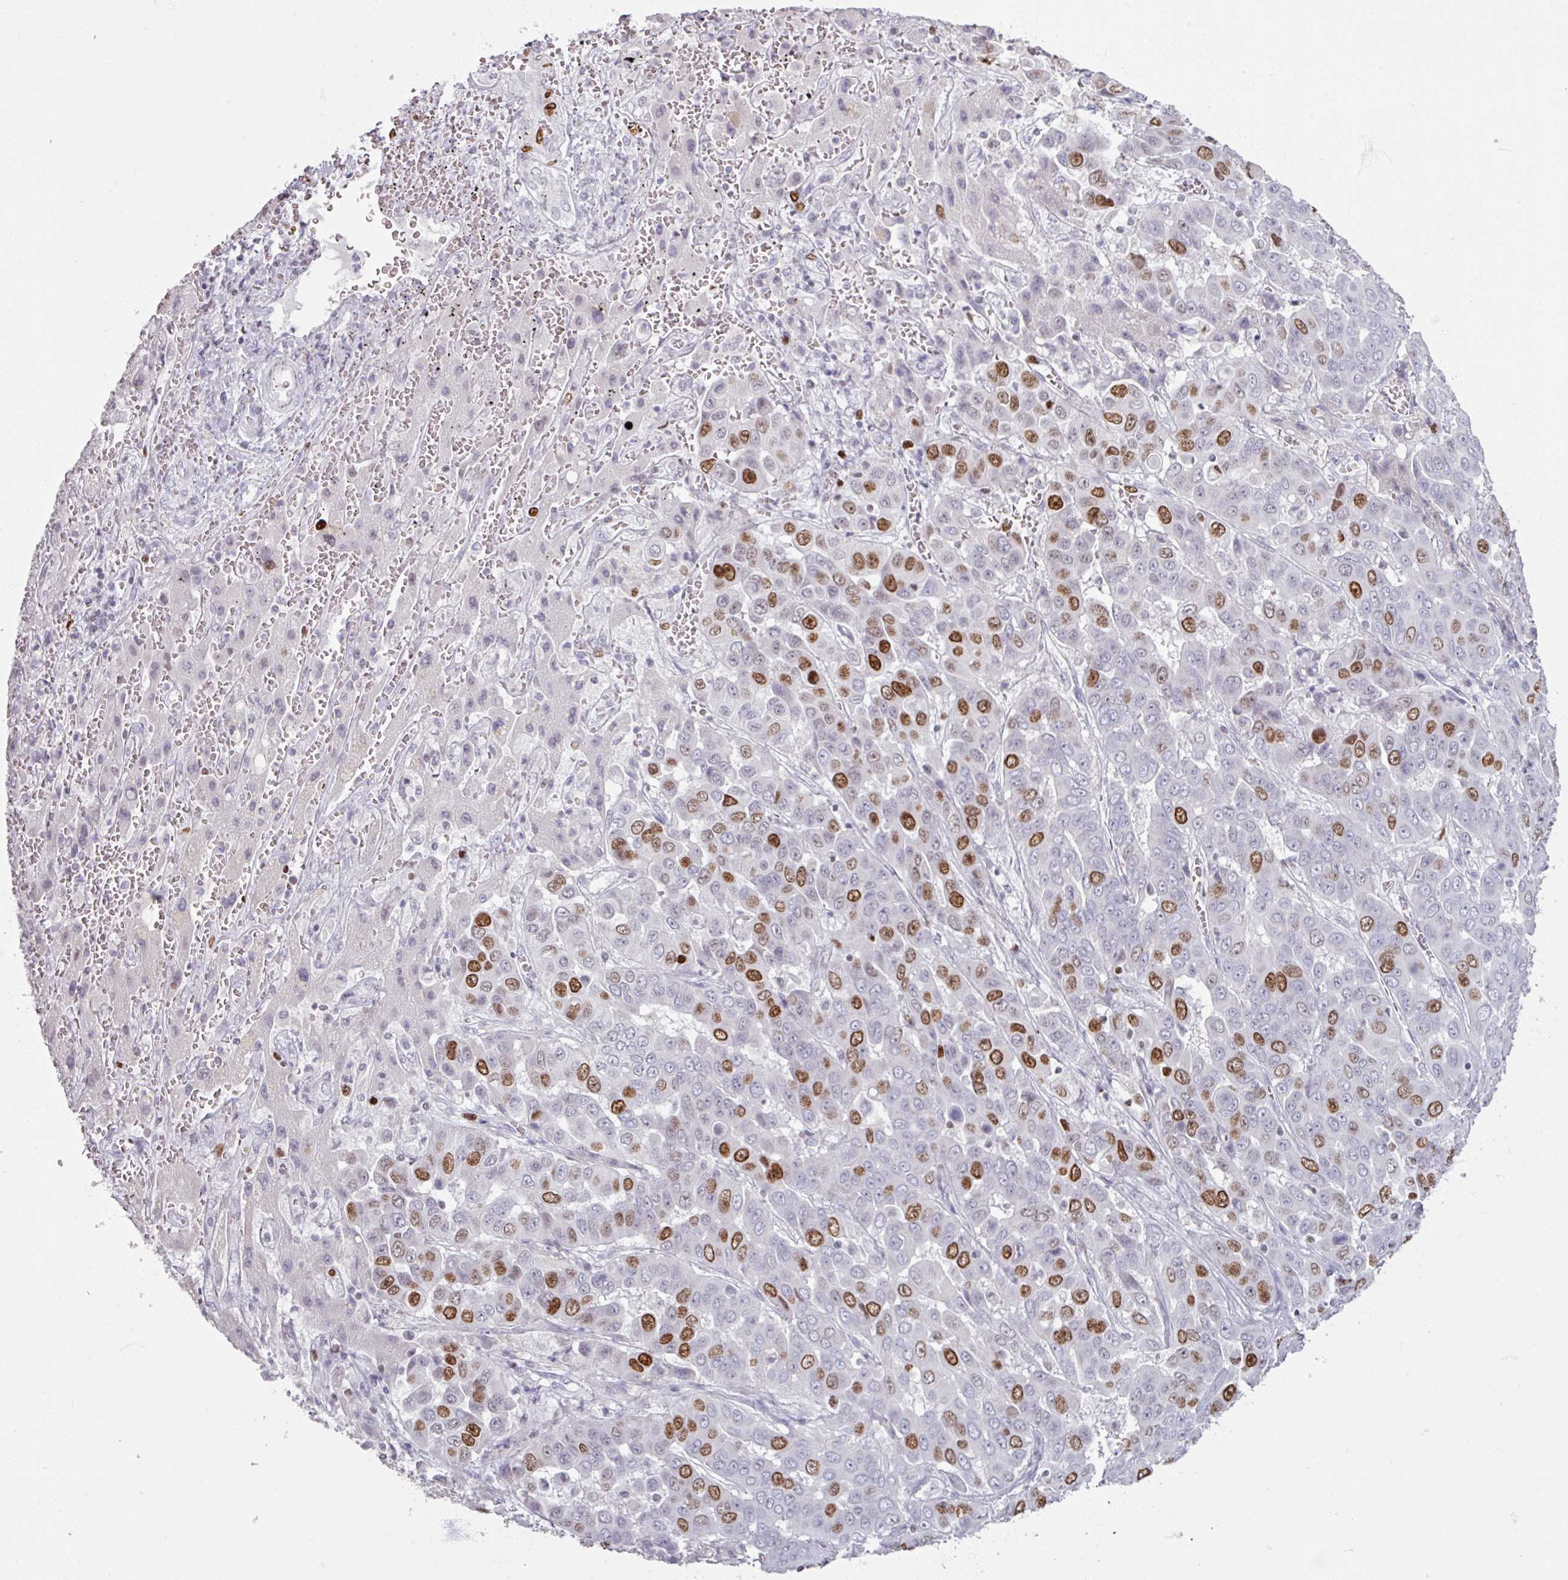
{"staining": {"intensity": "moderate", "quantity": "25%-75%", "location": "nuclear"}, "tissue": "liver cancer", "cell_type": "Tumor cells", "image_type": "cancer", "snomed": [{"axis": "morphology", "description": "Cholangiocarcinoma"}, {"axis": "topography", "description": "Liver"}], "caption": "Brown immunohistochemical staining in human cholangiocarcinoma (liver) reveals moderate nuclear staining in approximately 25%-75% of tumor cells. The staining was performed using DAB (3,3'-diaminobenzidine) to visualize the protein expression in brown, while the nuclei were stained in blue with hematoxylin (Magnification: 20x).", "gene": "ATAD2", "patient": {"sex": "female", "age": 52}}